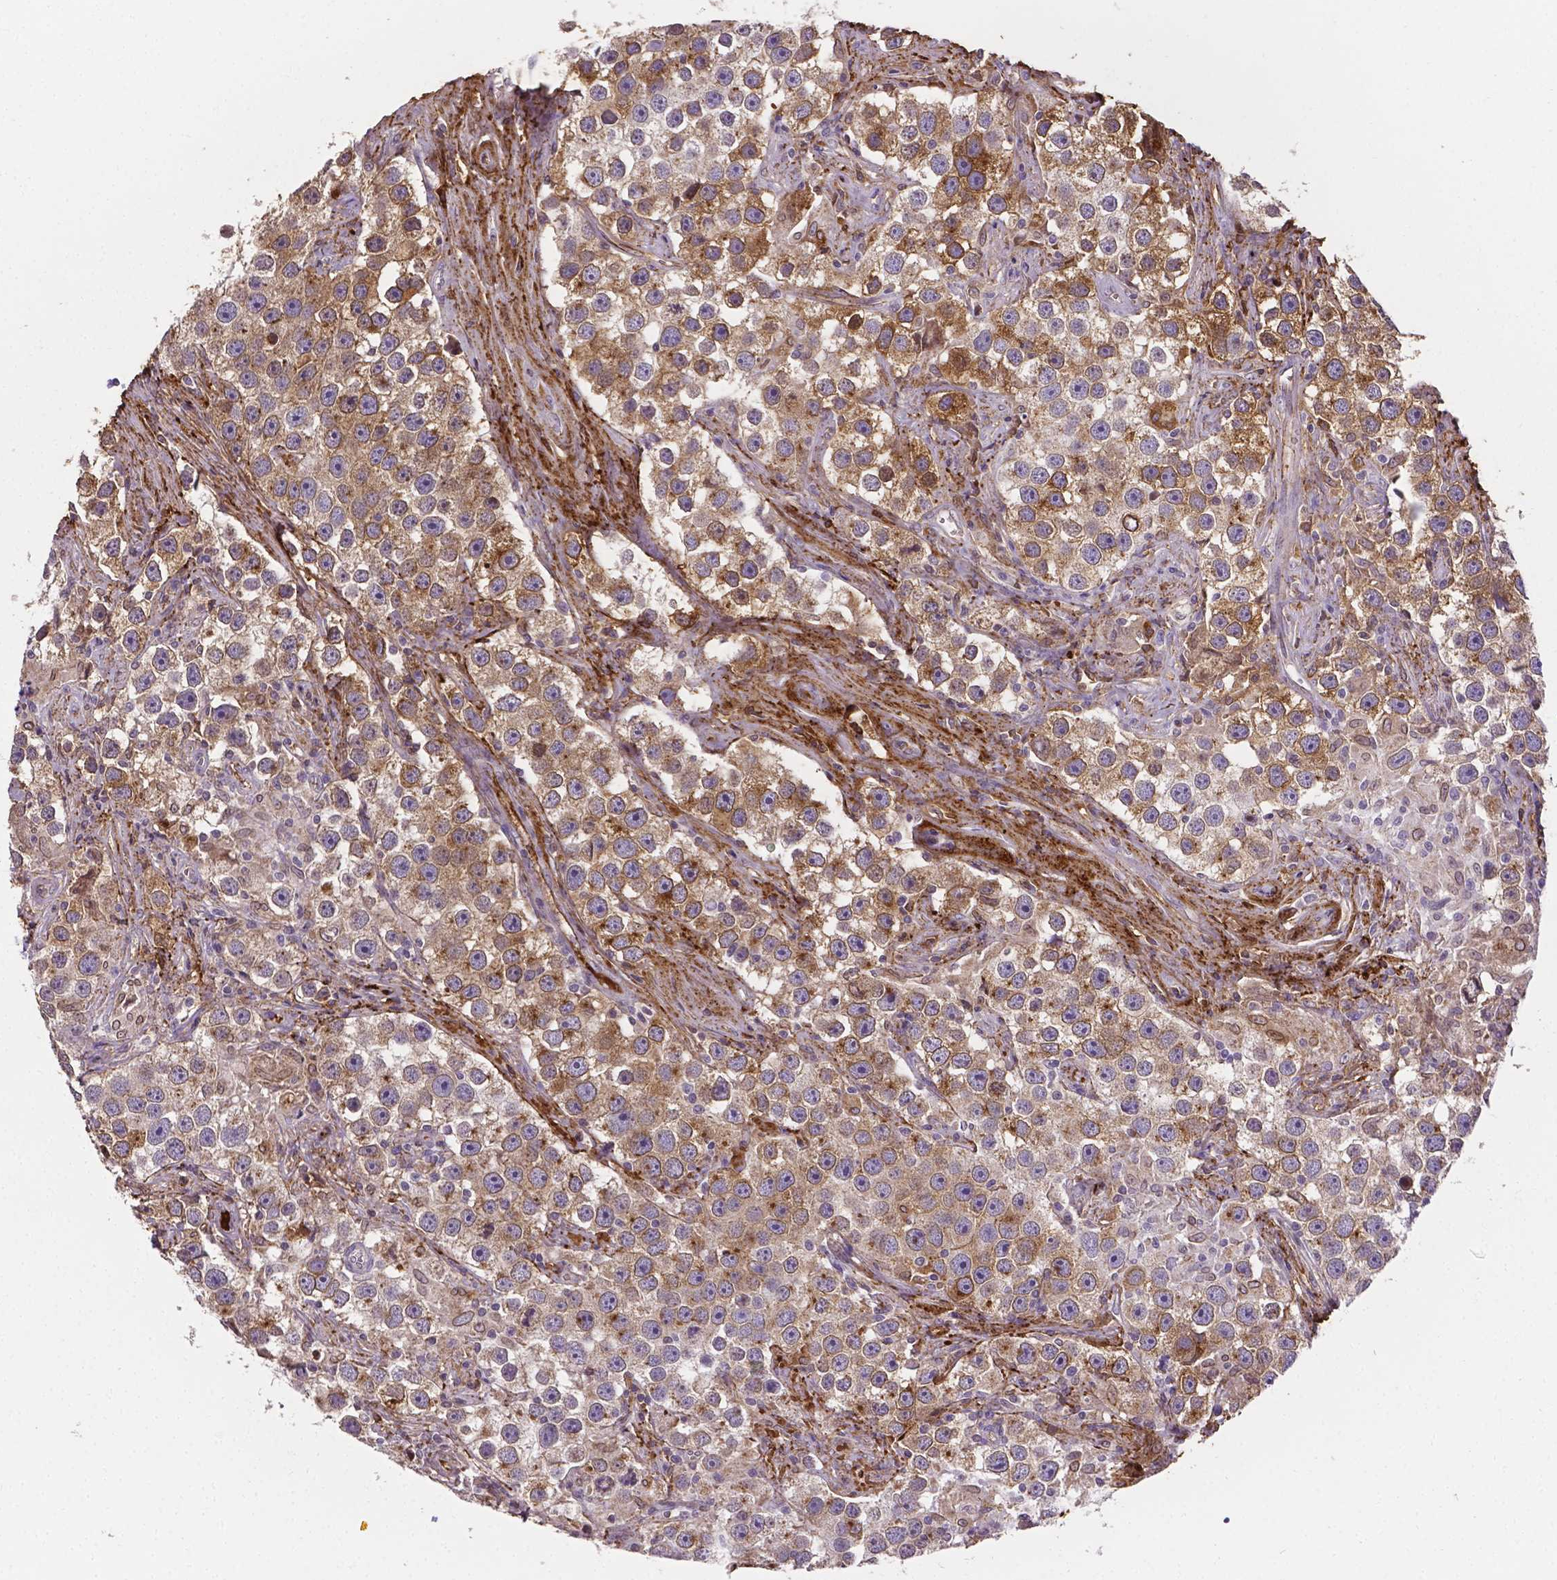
{"staining": {"intensity": "moderate", "quantity": ">75%", "location": "cytoplasmic/membranous"}, "tissue": "testis cancer", "cell_type": "Tumor cells", "image_type": "cancer", "snomed": [{"axis": "morphology", "description": "Seminoma, NOS"}, {"axis": "topography", "description": "Testis"}], "caption": "This is a histology image of immunohistochemistry staining of testis cancer (seminoma), which shows moderate staining in the cytoplasmic/membranous of tumor cells.", "gene": "APOE", "patient": {"sex": "male", "age": 49}}